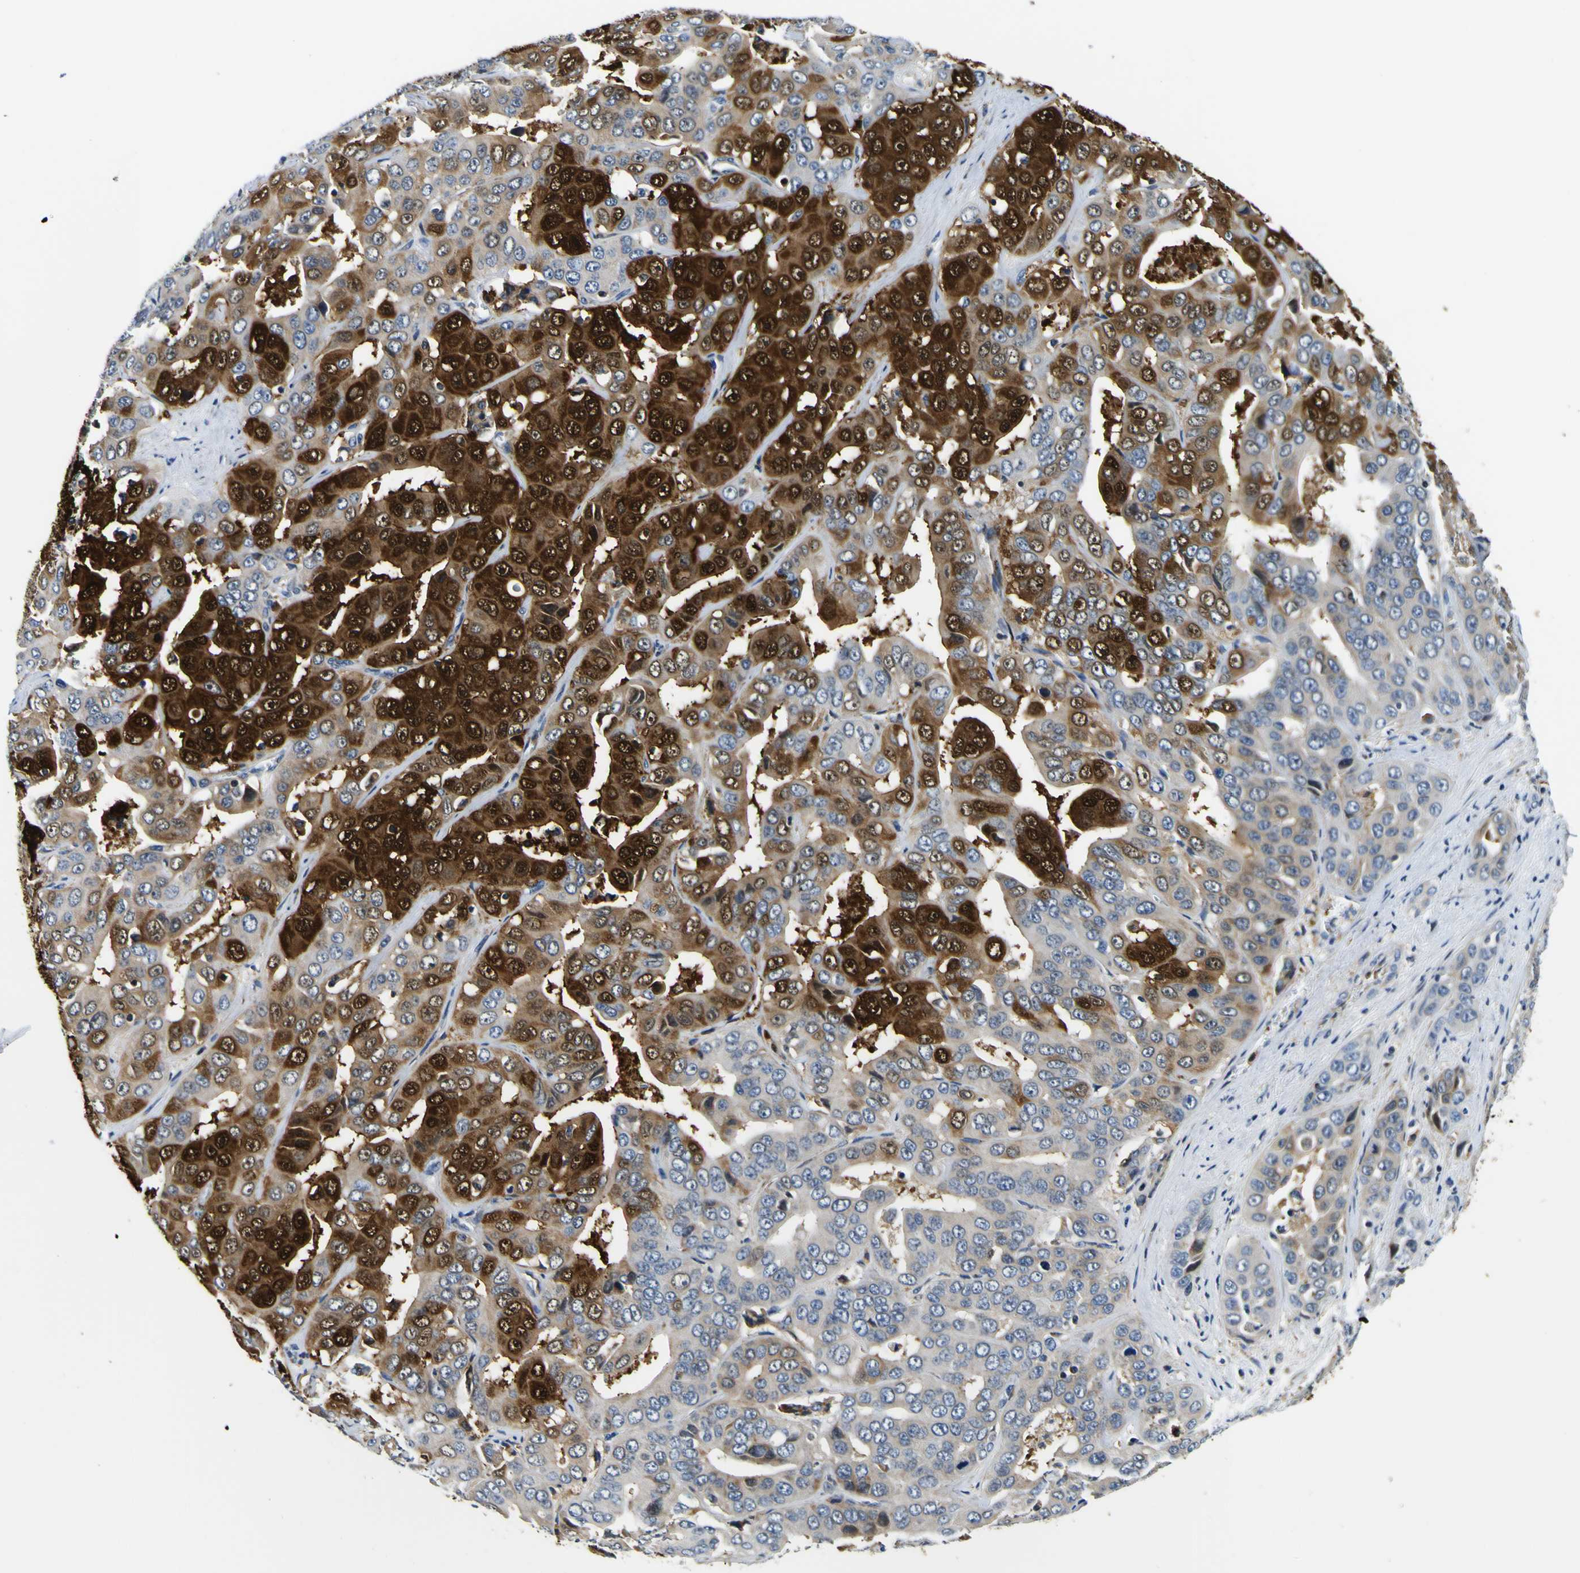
{"staining": {"intensity": "strong", "quantity": "25%-75%", "location": "cytoplasmic/membranous,nuclear"}, "tissue": "liver cancer", "cell_type": "Tumor cells", "image_type": "cancer", "snomed": [{"axis": "morphology", "description": "Cholangiocarcinoma"}, {"axis": "topography", "description": "Liver"}], "caption": "Human liver cancer stained with a protein marker exhibits strong staining in tumor cells.", "gene": "NLRP3", "patient": {"sex": "female", "age": 52}}